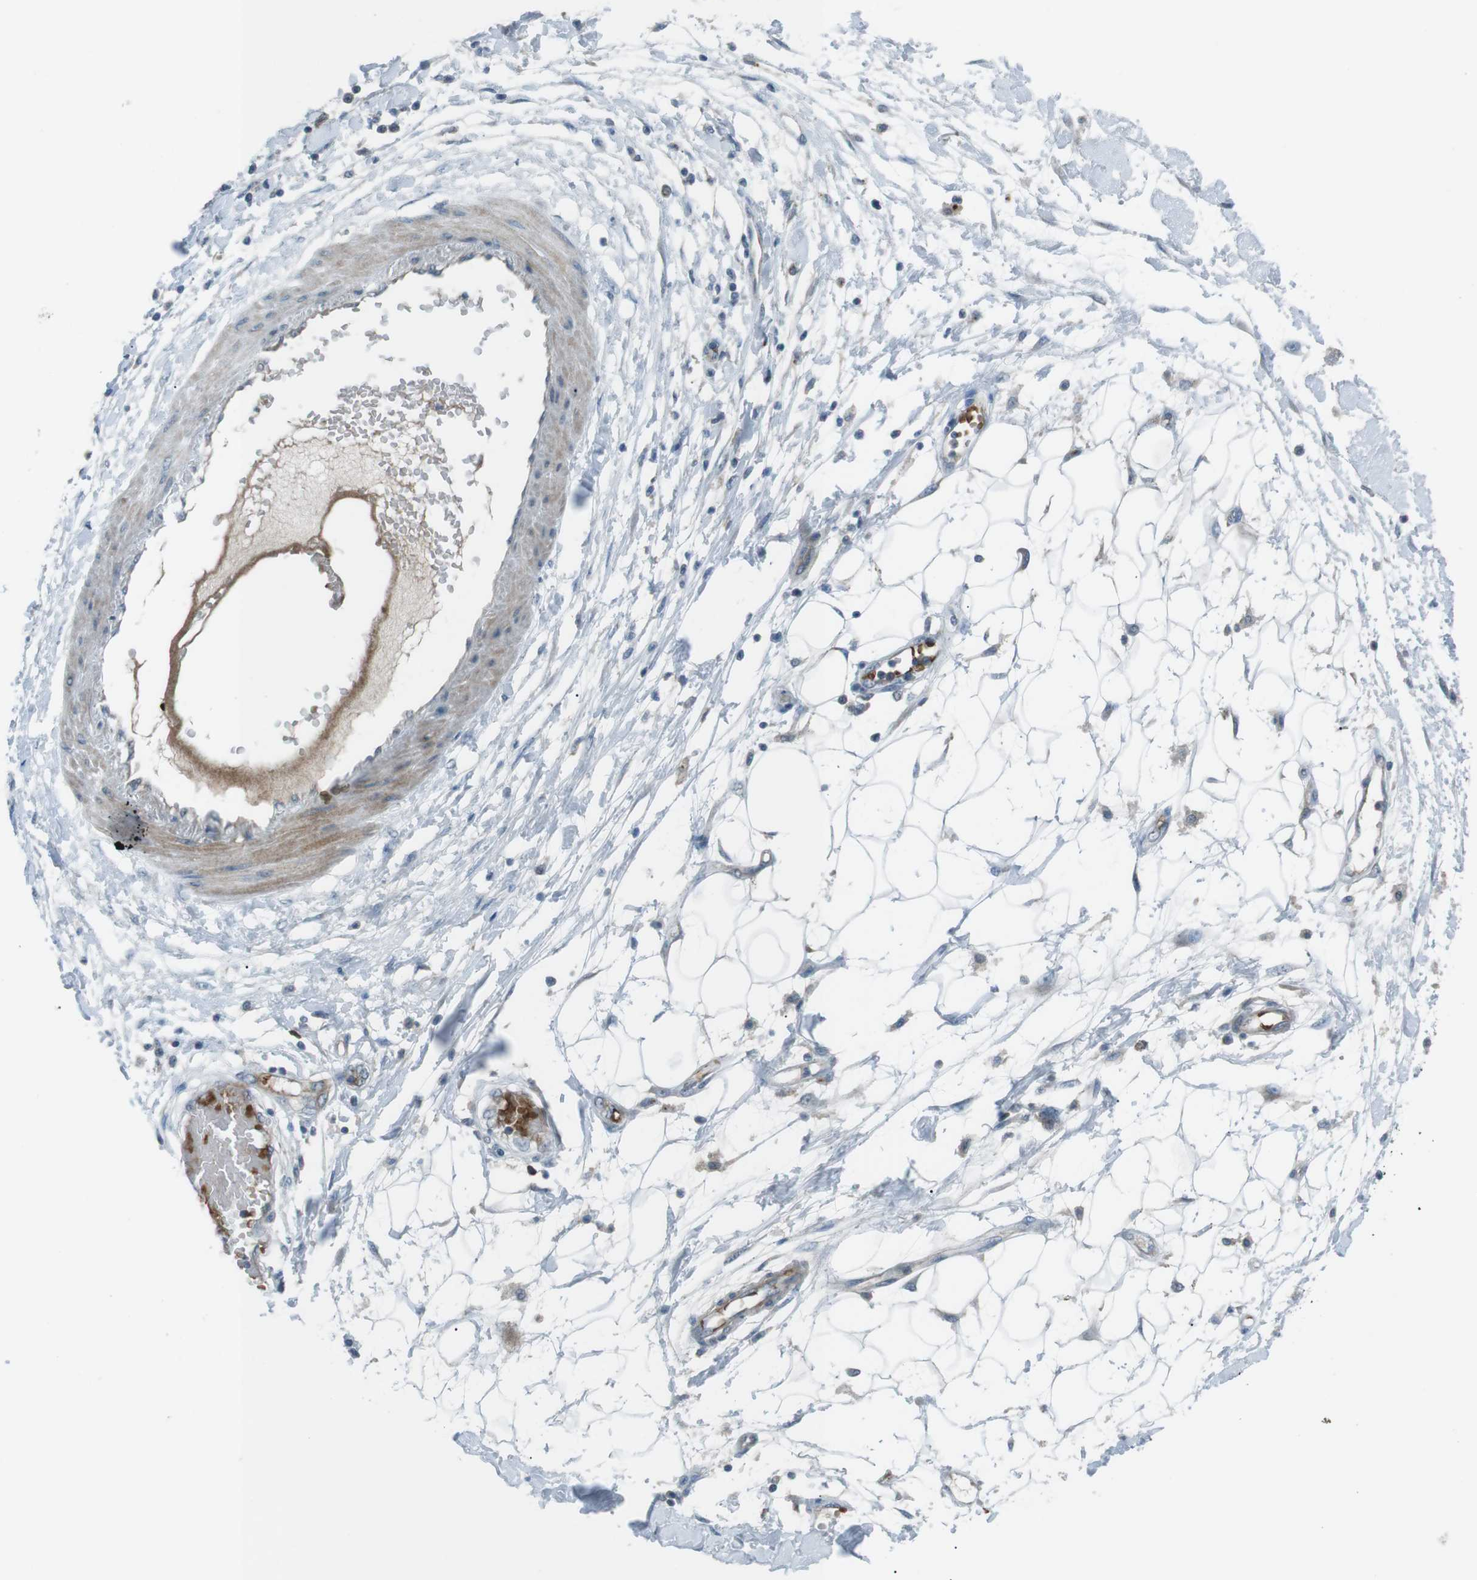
{"staining": {"intensity": "negative", "quantity": "none", "location": "none"}, "tissue": "adipose tissue", "cell_type": "Adipocytes", "image_type": "normal", "snomed": [{"axis": "morphology", "description": "Normal tissue, NOS"}, {"axis": "morphology", "description": "Squamous cell carcinoma, NOS"}, {"axis": "topography", "description": "Skin"}, {"axis": "topography", "description": "Peripheral nerve tissue"}], "caption": "Image shows no protein positivity in adipocytes of normal adipose tissue.", "gene": "SPTA1", "patient": {"sex": "male", "age": 83}}